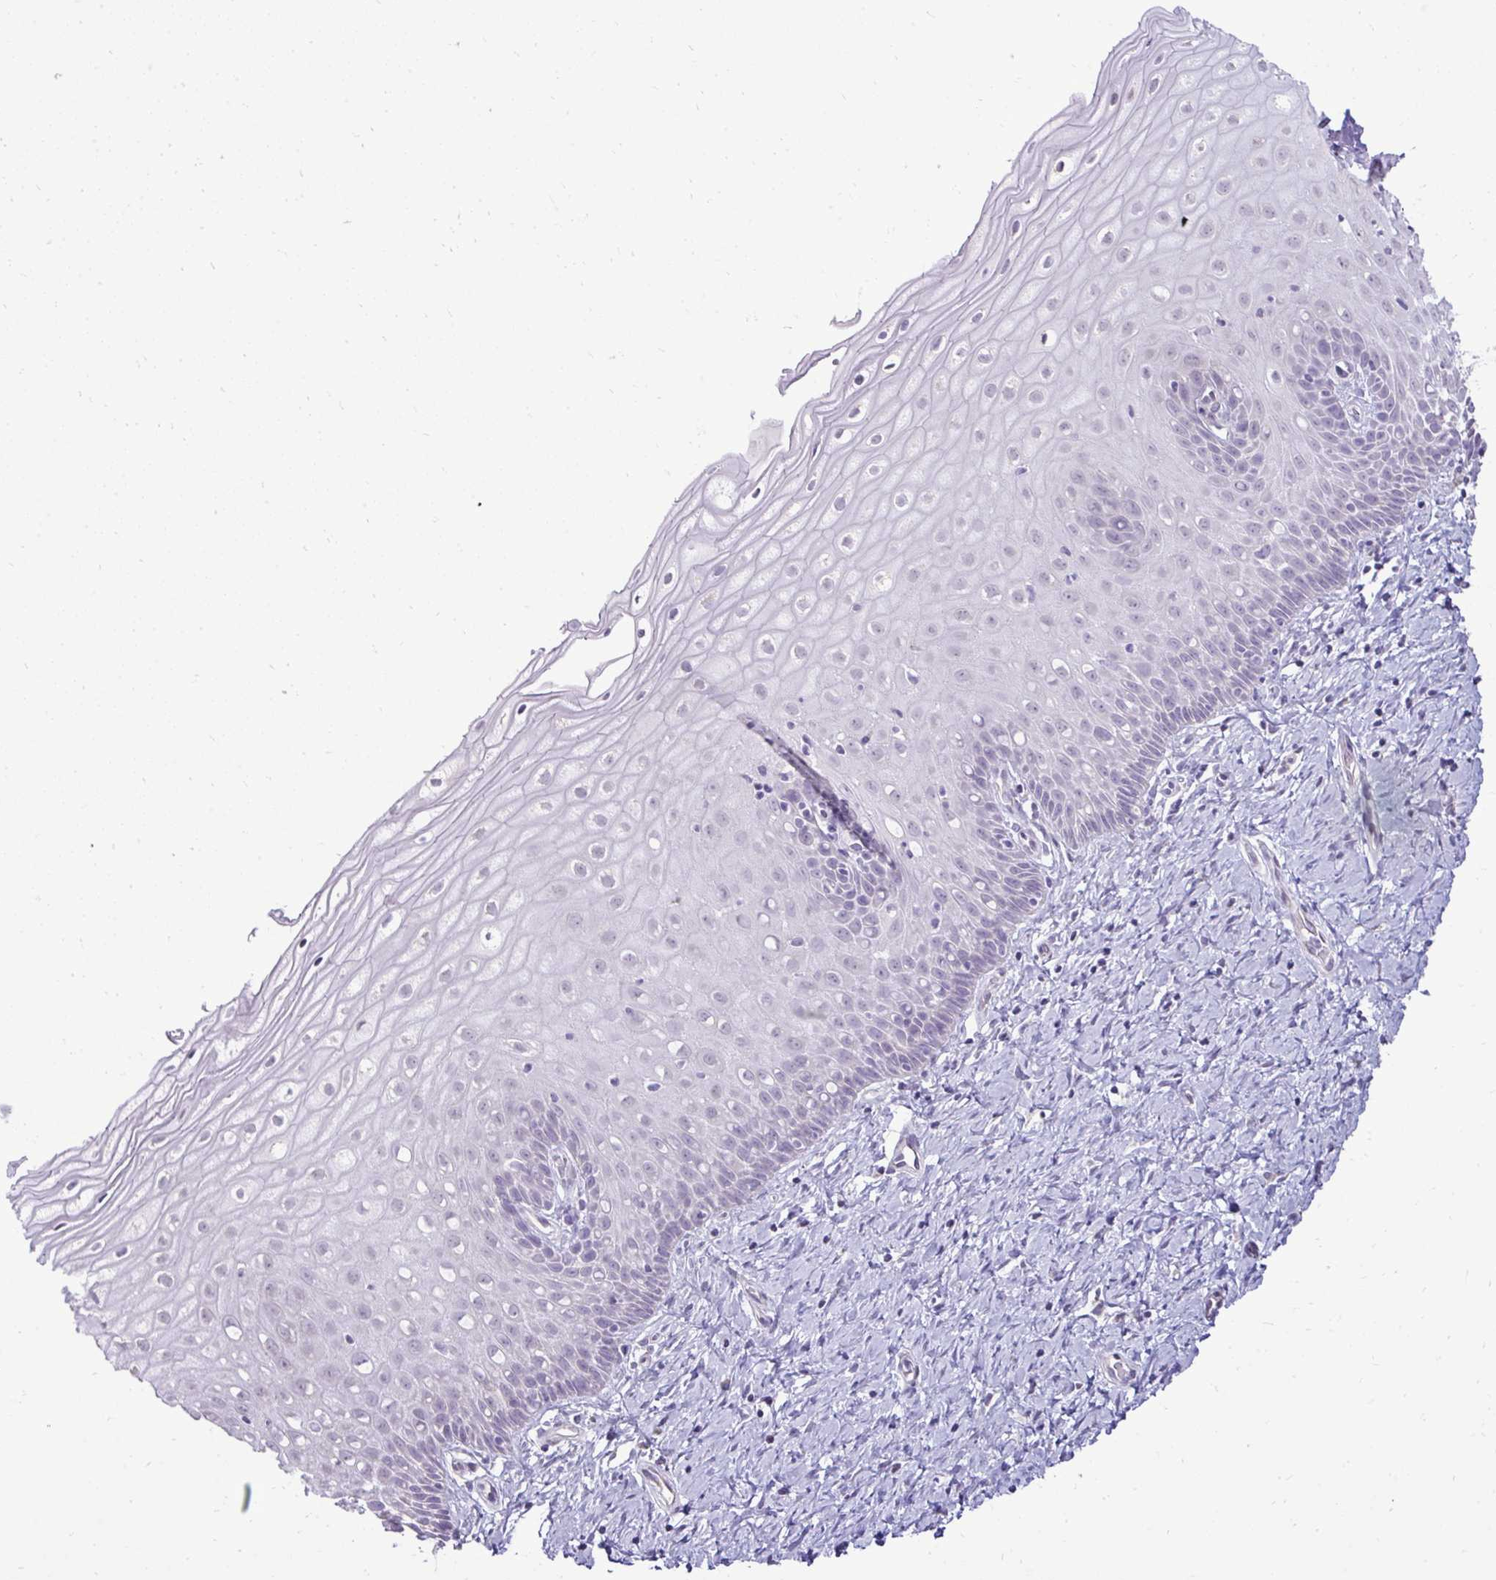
{"staining": {"intensity": "negative", "quantity": "none", "location": "none"}, "tissue": "cervix", "cell_type": "Glandular cells", "image_type": "normal", "snomed": [{"axis": "morphology", "description": "Normal tissue, NOS"}, {"axis": "topography", "description": "Cervix"}], "caption": "This is a histopathology image of IHC staining of benign cervix, which shows no positivity in glandular cells.", "gene": "NPPA", "patient": {"sex": "female", "age": 37}}